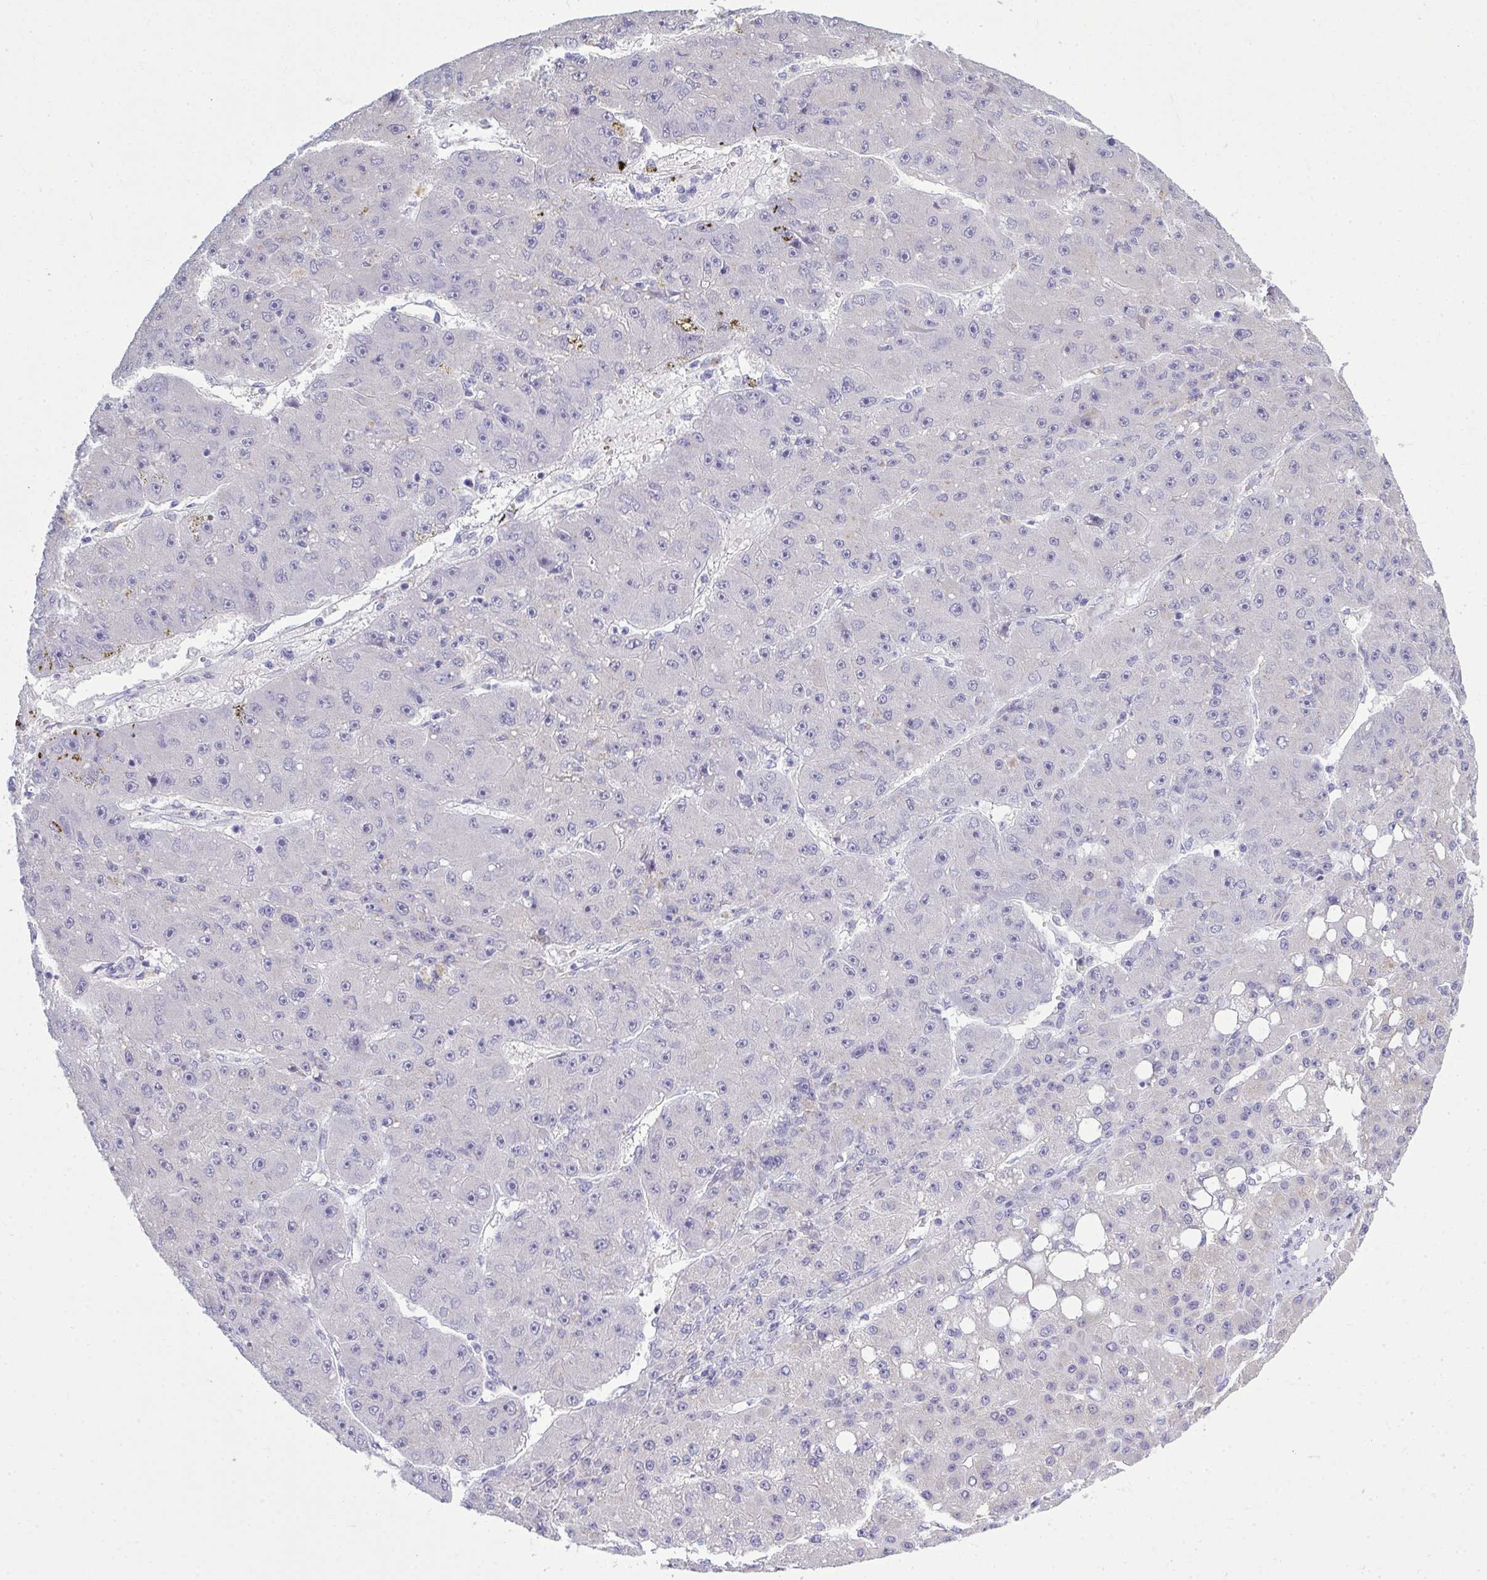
{"staining": {"intensity": "negative", "quantity": "none", "location": "none"}, "tissue": "liver cancer", "cell_type": "Tumor cells", "image_type": "cancer", "snomed": [{"axis": "morphology", "description": "Carcinoma, Hepatocellular, NOS"}, {"axis": "topography", "description": "Liver"}], "caption": "Liver cancer (hepatocellular carcinoma) was stained to show a protein in brown. There is no significant positivity in tumor cells.", "gene": "QDPR", "patient": {"sex": "male", "age": 67}}